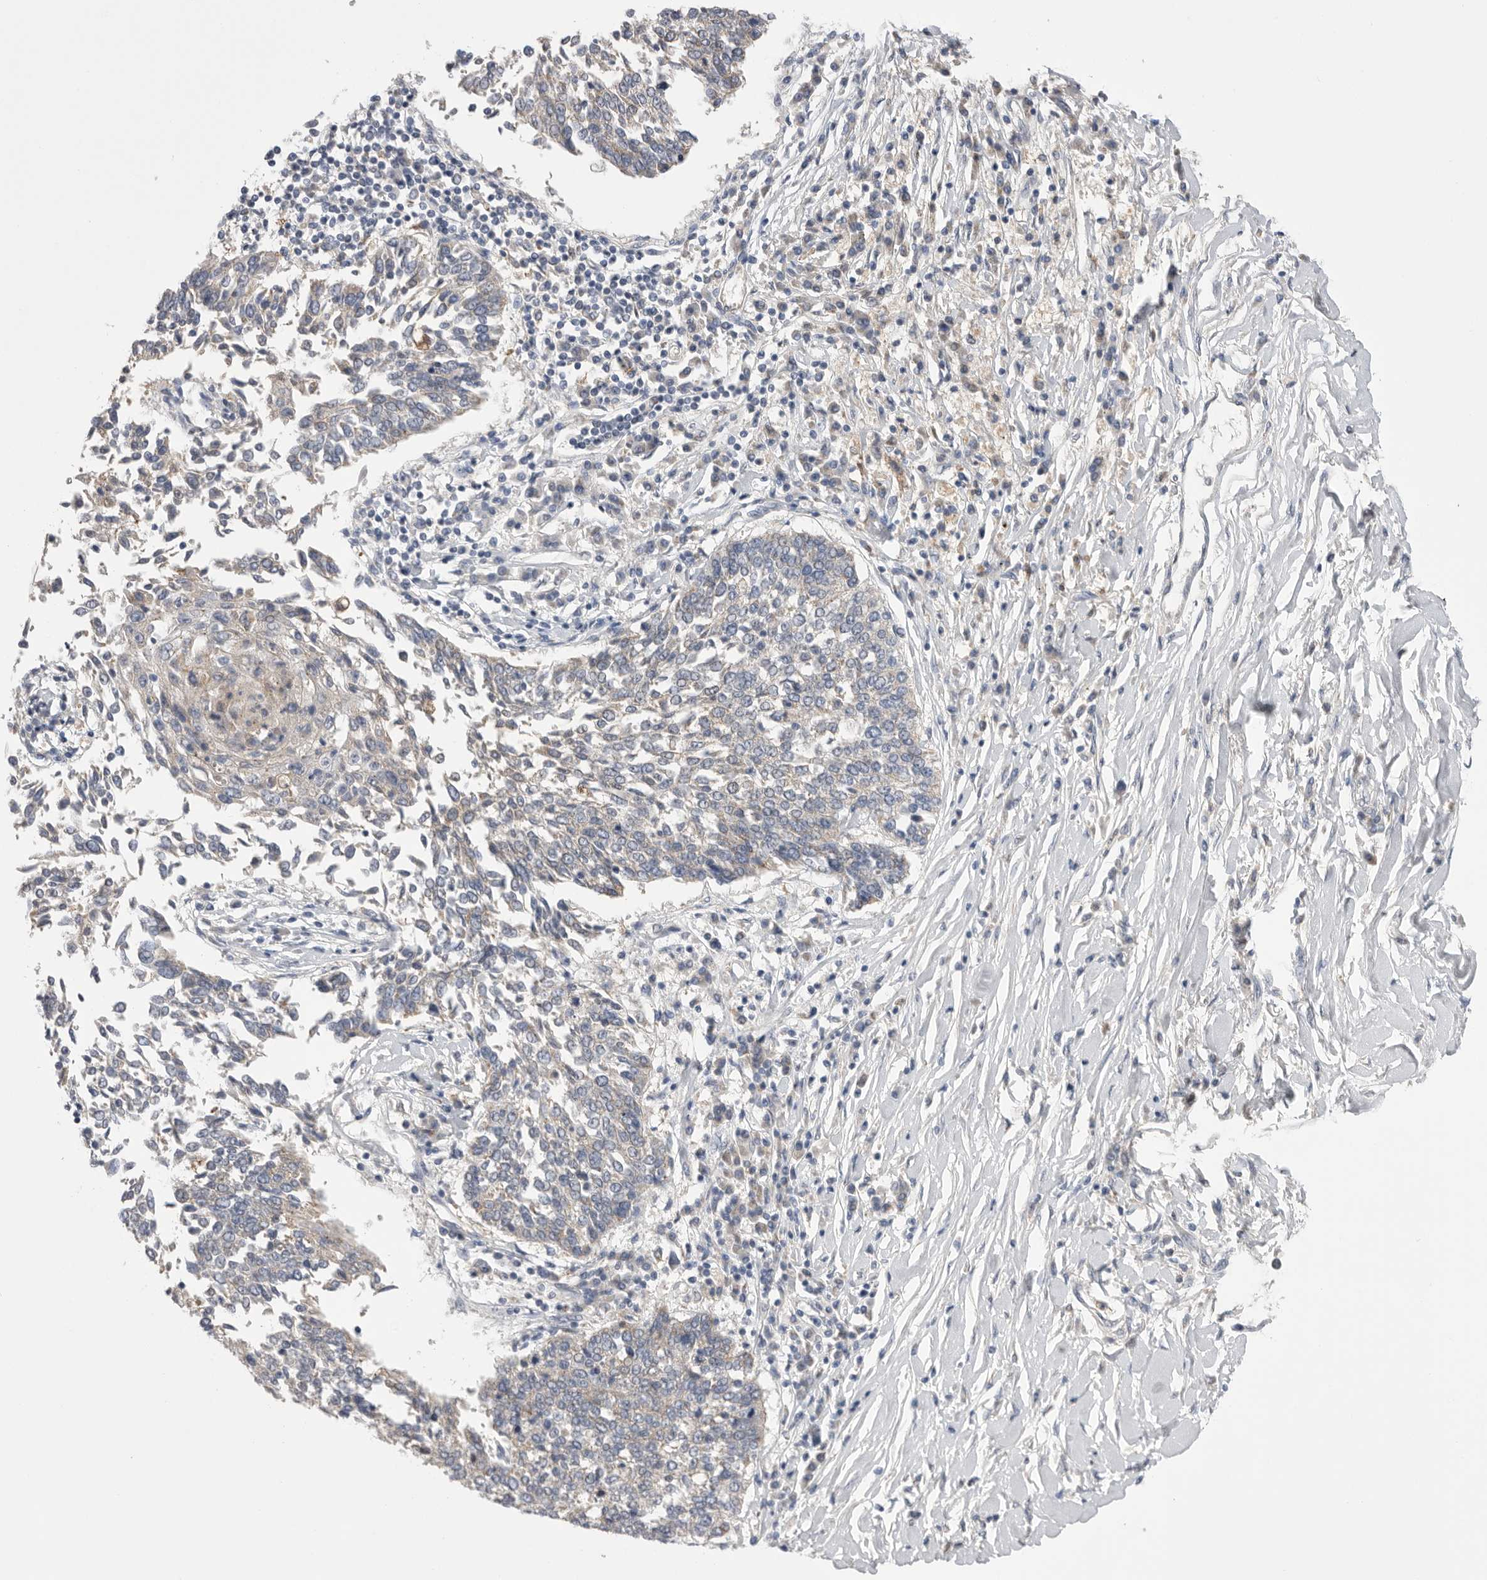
{"staining": {"intensity": "negative", "quantity": "none", "location": "none"}, "tissue": "lung cancer", "cell_type": "Tumor cells", "image_type": "cancer", "snomed": [{"axis": "morphology", "description": "Normal tissue, NOS"}, {"axis": "morphology", "description": "Squamous cell carcinoma, NOS"}, {"axis": "topography", "description": "Cartilage tissue"}, {"axis": "topography", "description": "Bronchus"}, {"axis": "topography", "description": "Lung"}, {"axis": "topography", "description": "Peripheral nerve tissue"}], "caption": "This is a histopathology image of immunohistochemistry staining of lung squamous cell carcinoma, which shows no expression in tumor cells.", "gene": "CCDC126", "patient": {"sex": "female", "age": 49}}